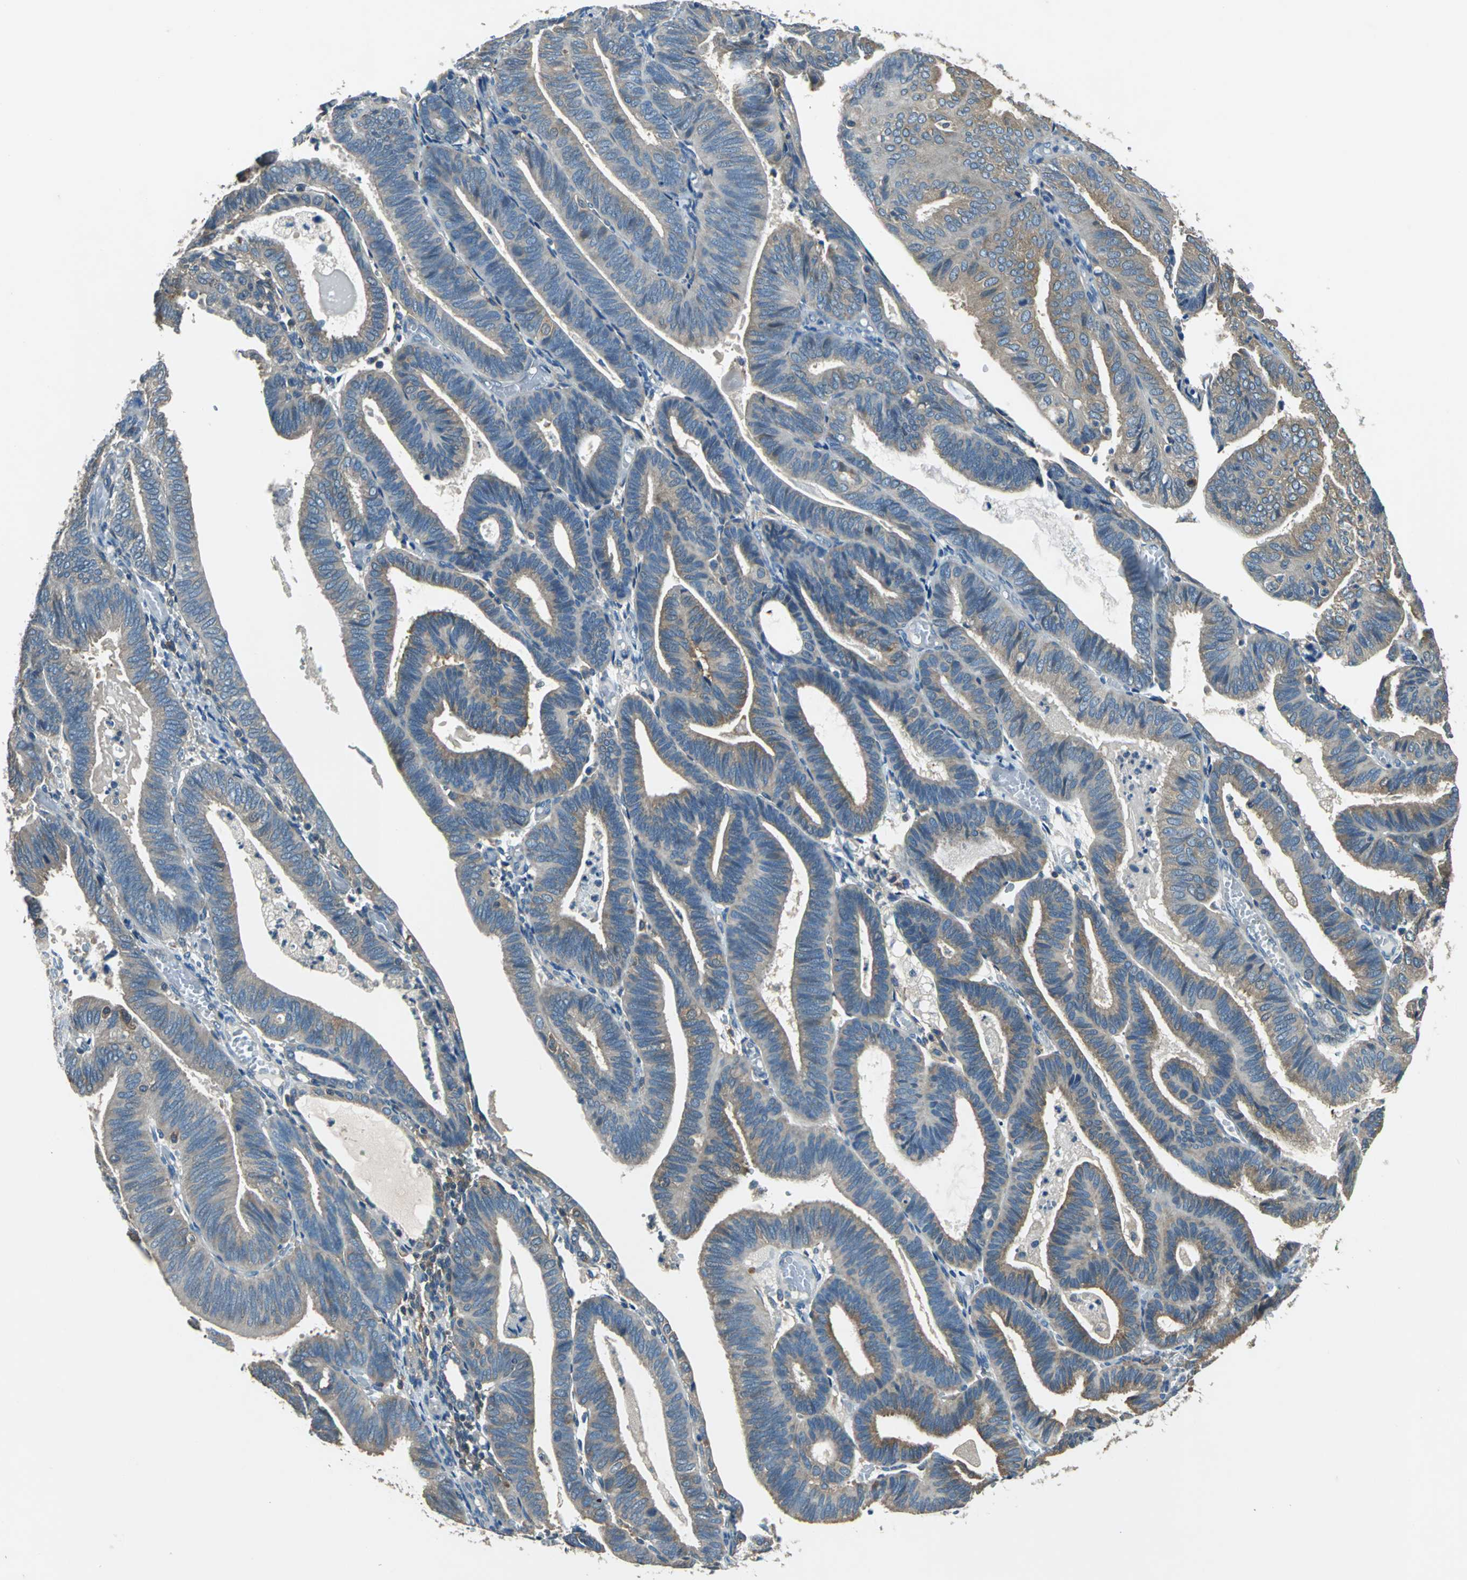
{"staining": {"intensity": "weak", "quantity": "<25%", "location": "cytoplasmic/membranous"}, "tissue": "endometrial cancer", "cell_type": "Tumor cells", "image_type": "cancer", "snomed": [{"axis": "morphology", "description": "Adenocarcinoma, NOS"}, {"axis": "topography", "description": "Uterus"}], "caption": "High magnification brightfield microscopy of adenocarcinoma (endometrial) stained with DAB (brown) and counterstained with hematoxylin (blue): tumor cells show no significant staining.", "gene": "PRKCA", "patient": {"sex": "female", "age": 60}}